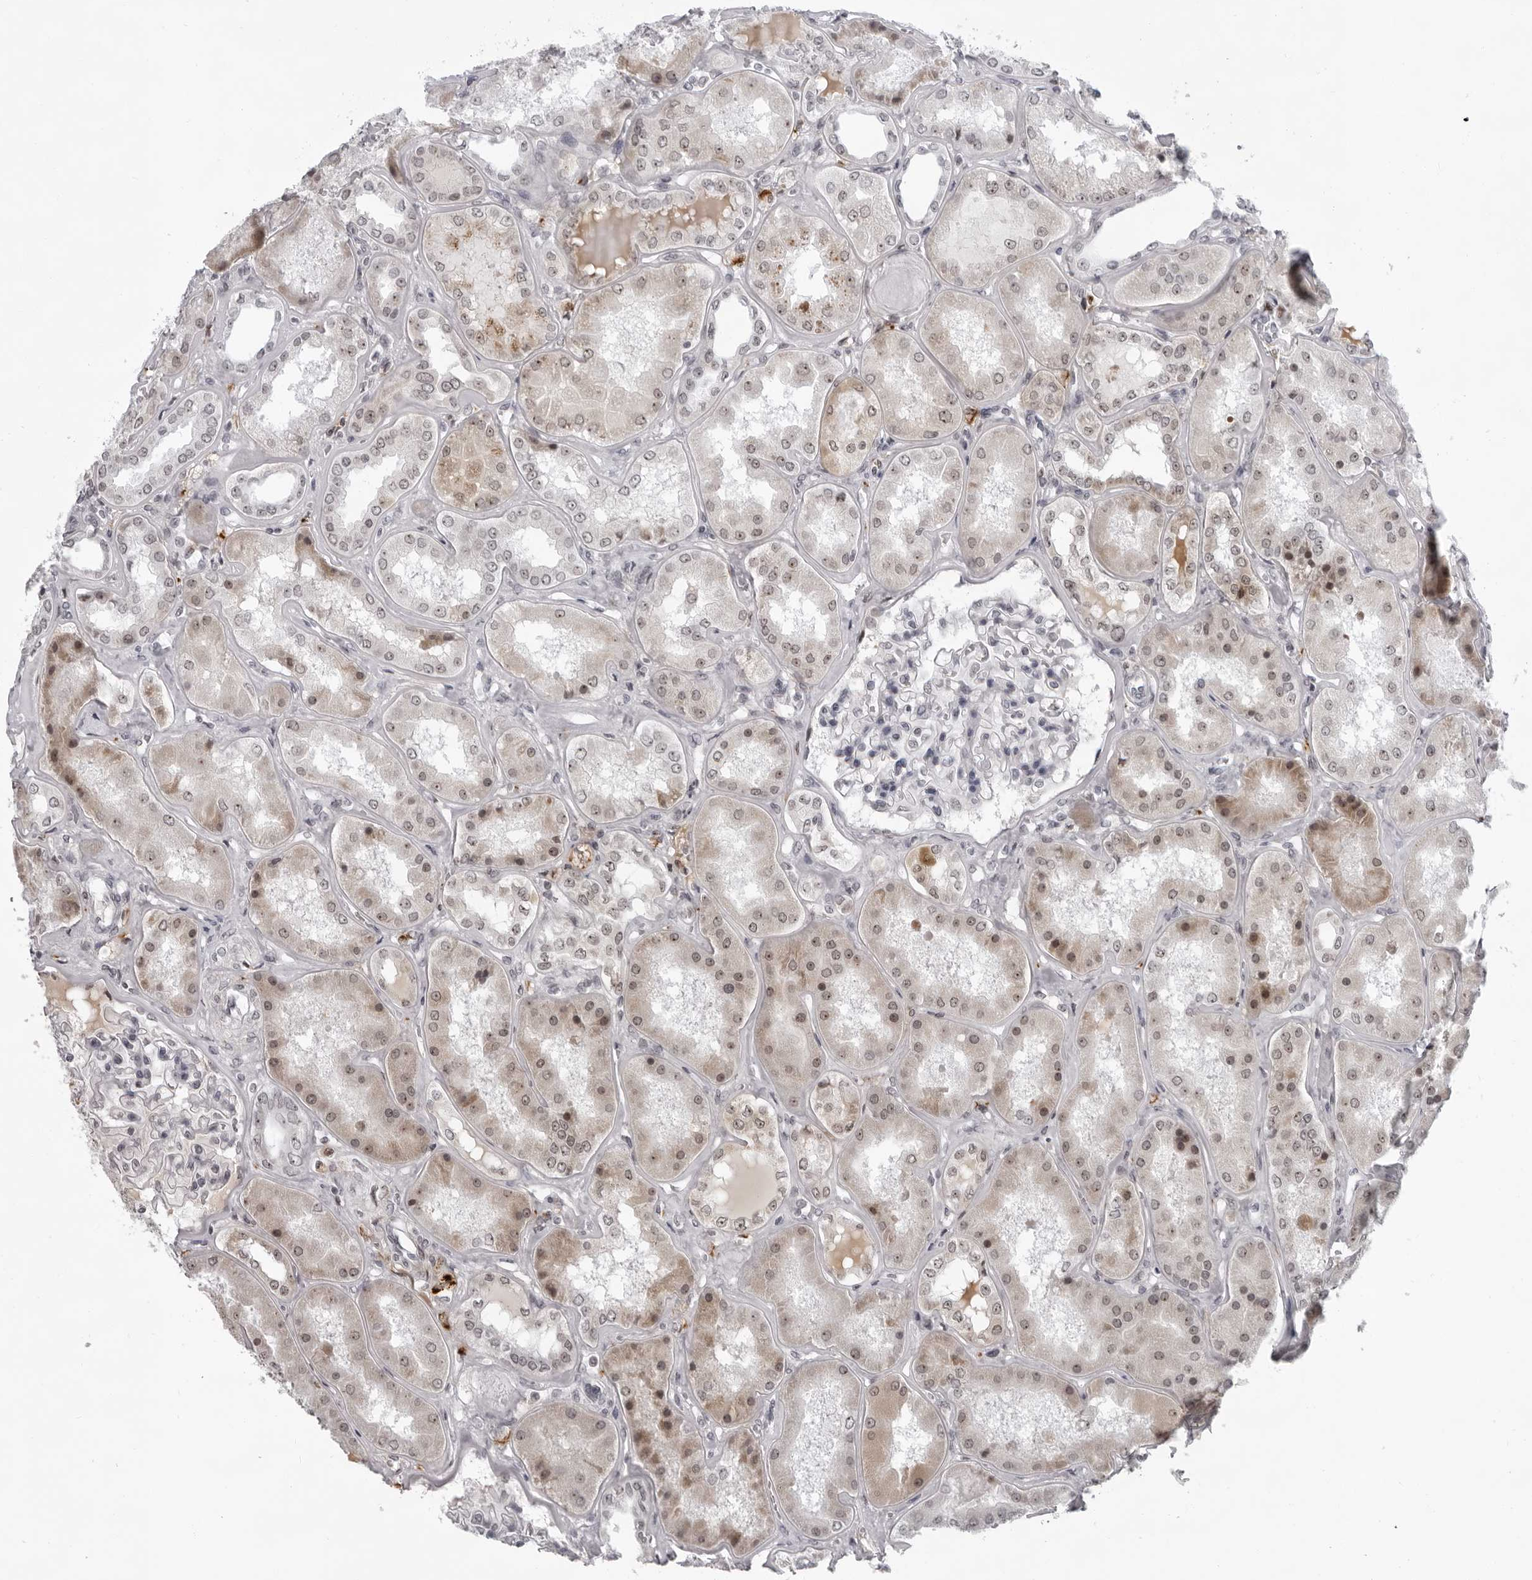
{"staining": {"intensity": "negative", "quantity": "none", "location": "none"}, "tissue": "kidney", "cell_type": "Cells in glomeruli", "image_type": "normal", "snomed": [{"axis": "morphology", "description": "Normal tissue, NOS"}, {"axis": "topography", "description": "Kidney"}], "caption": "The photomicrograph displays no staining of cells in glomeruli in benign kidney.", "gene": "EXOSC10", "patient": {"sex": "female", "age": 56}}